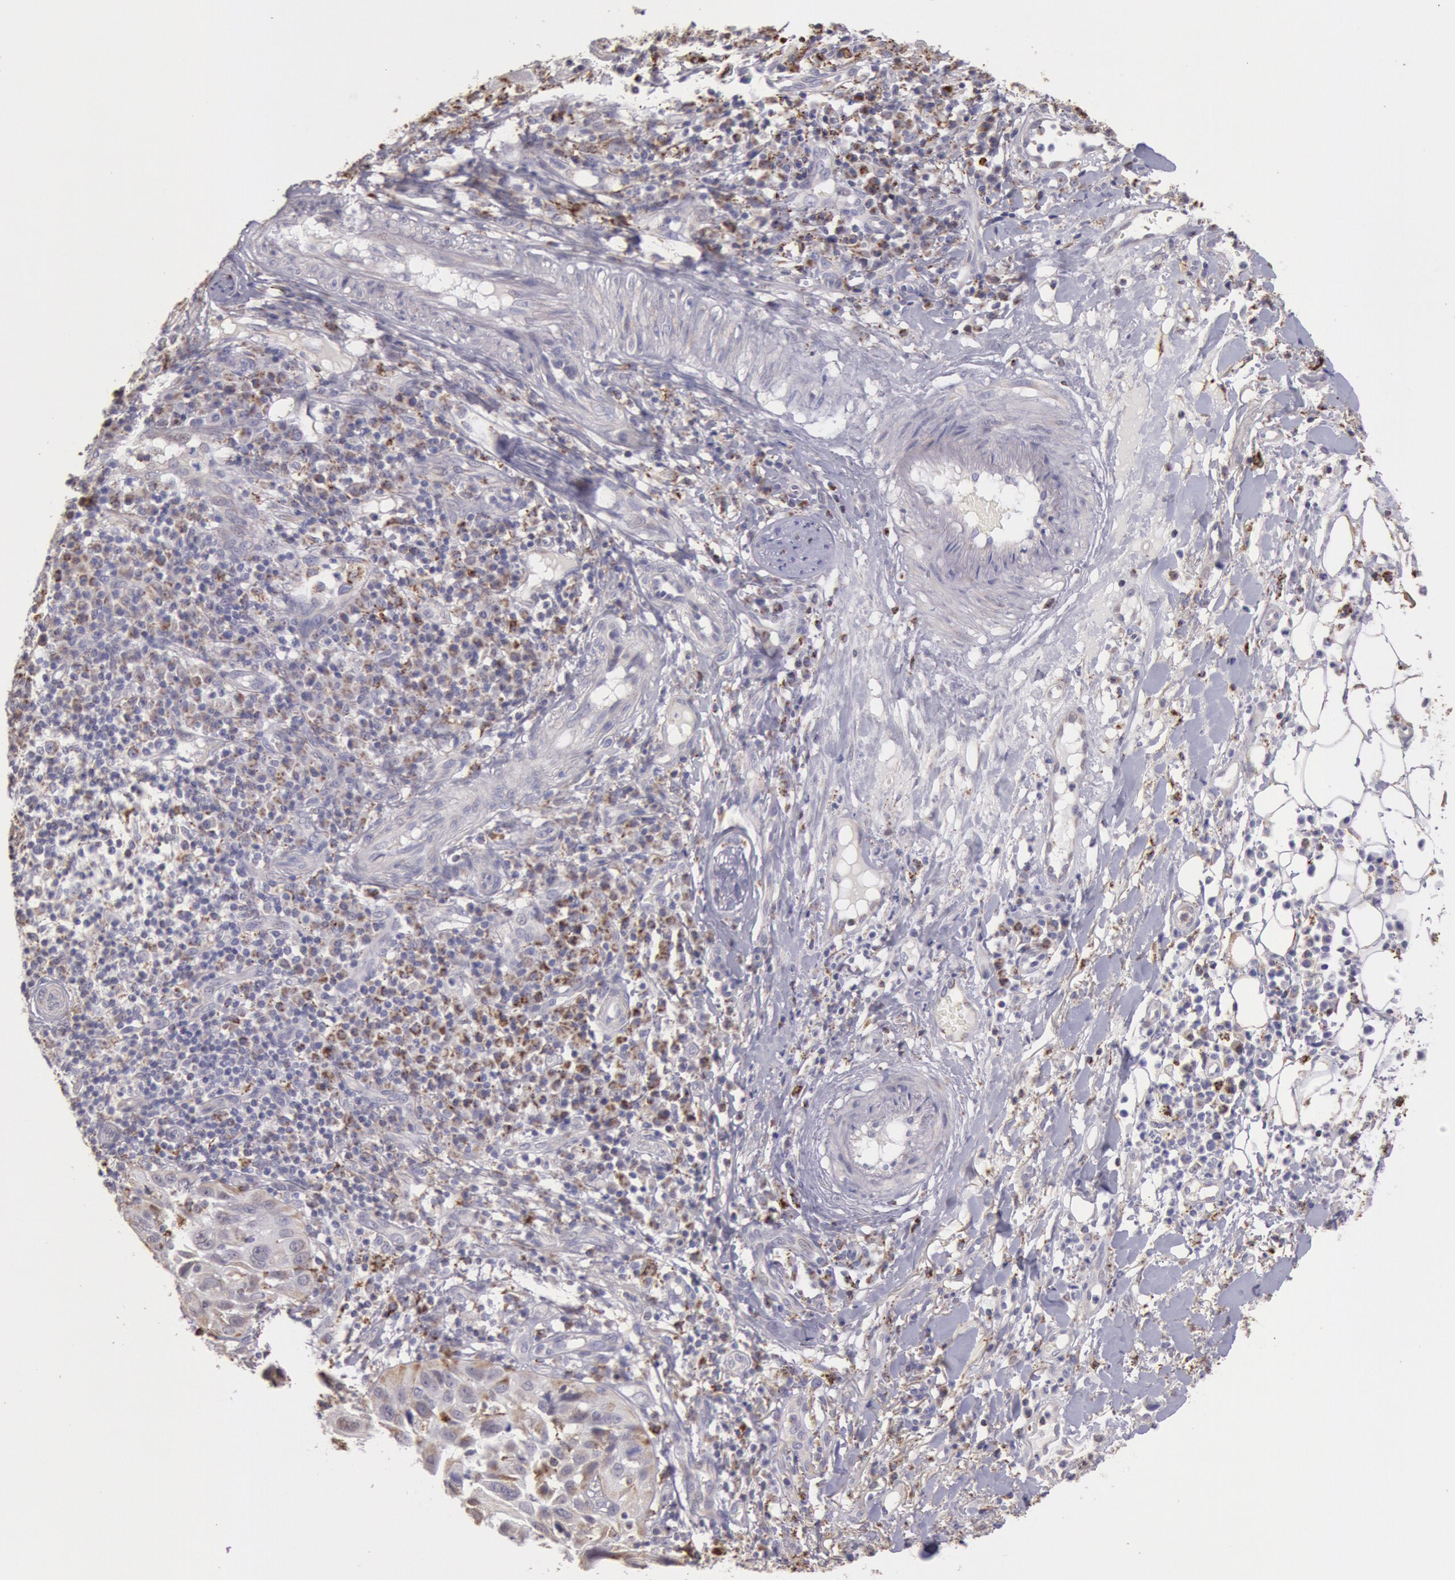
{"staining": {"intensity": "weak", "quantity": "25%-75%", "location": "cytoplasmic/membranous"}, "tissue": "skin cancer", "cell_type": "Tumor cells", "image_type": "cancer", "snomed": [{"axis": "morphology", "description": "Squamous cell carcinoma, NOS"}, {"axis": "topography", "description": "Skin"}], "caption": "Immunohistochemistry photomicrograph of neoplastic tissue: human skin cancer (squamous cell carcinoma) stained using IHC reveals low levels of weak protein expression localized specifically in the cytoplasmic/membranous of tumor cells, appearing as a cytoplasmic/membranous brown color.", "gene": "FRMD6", "patient": {"sex": "female", "age": 89}}